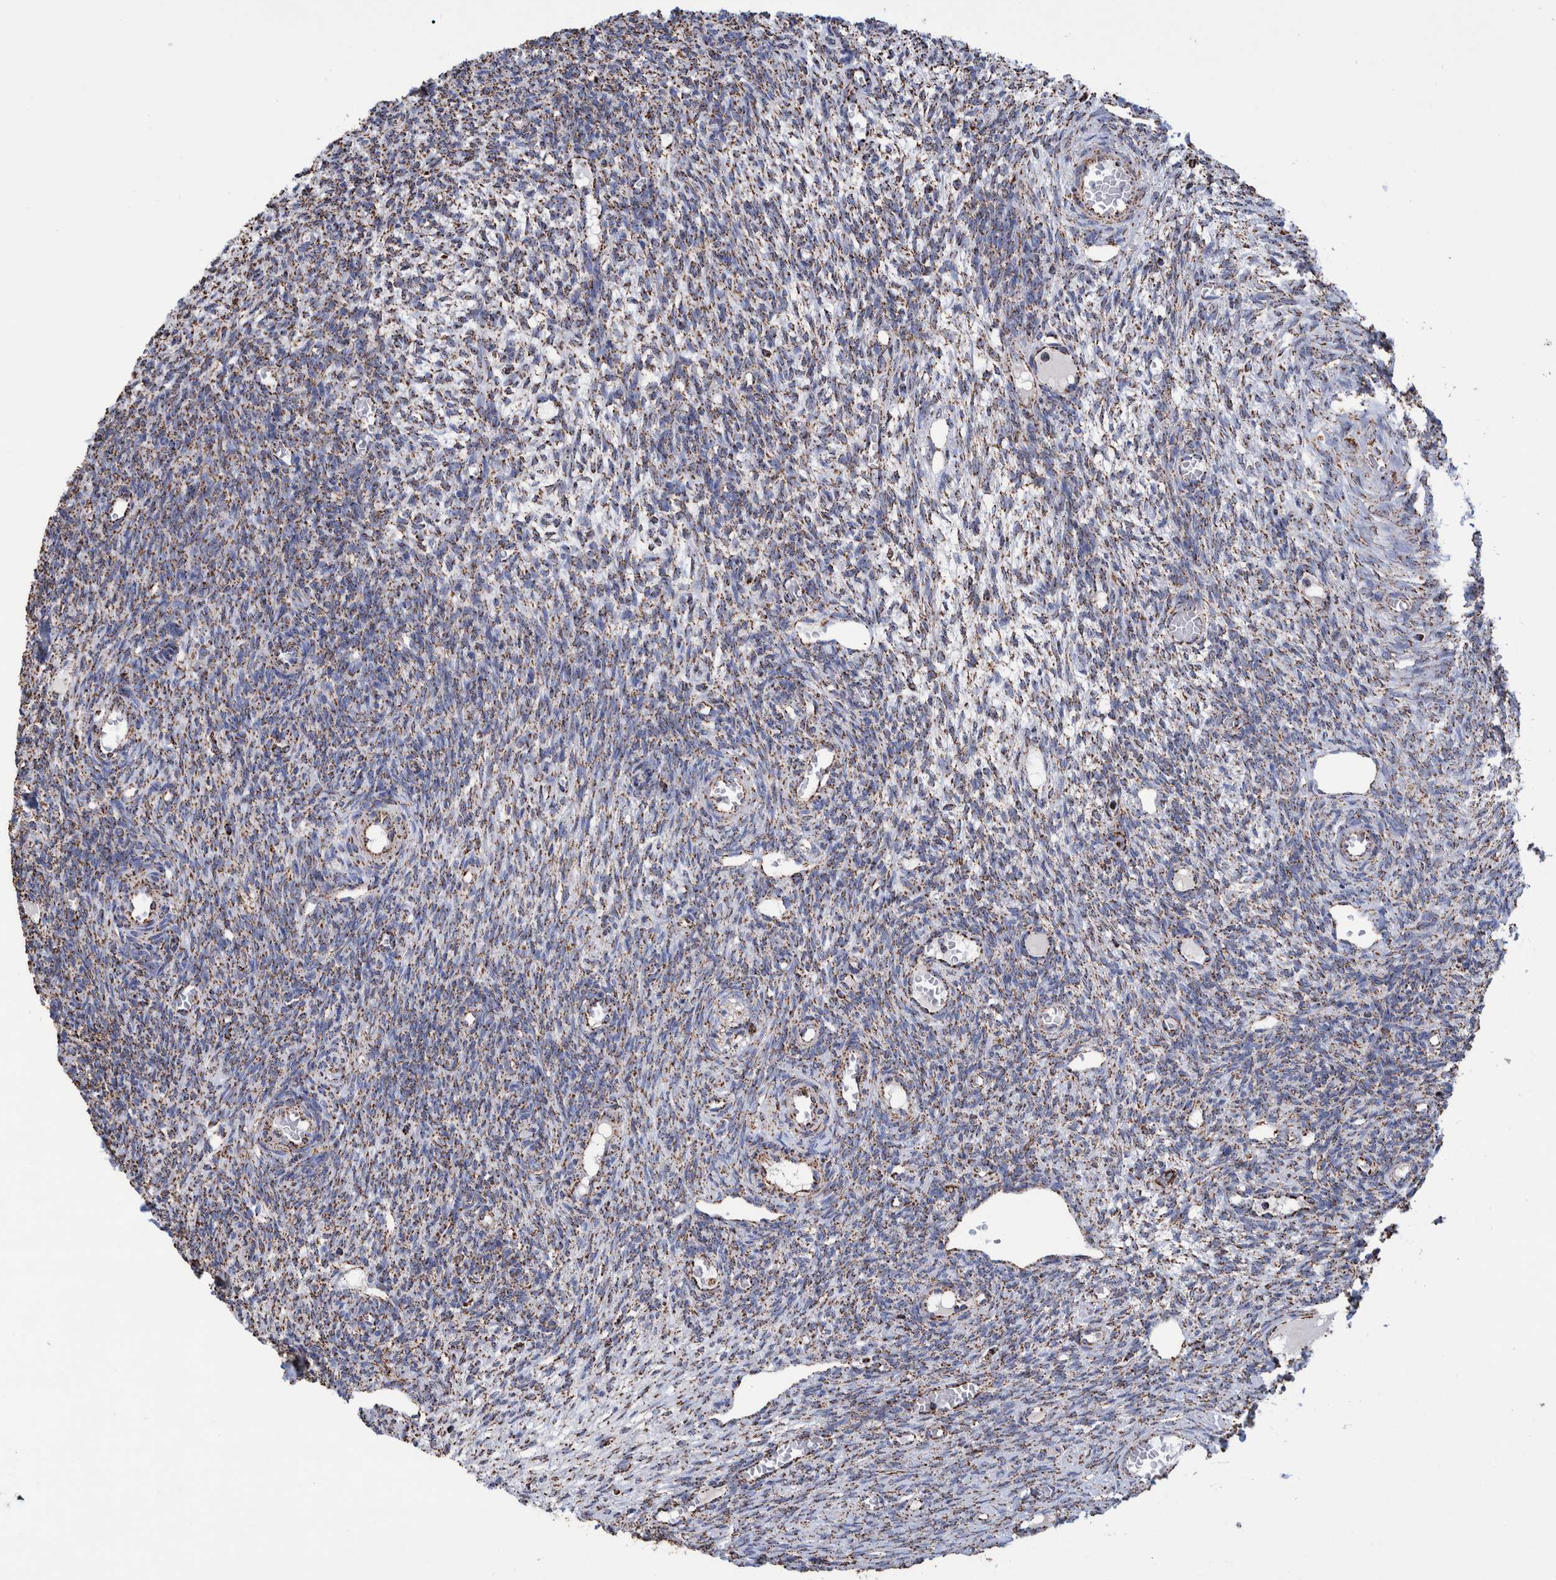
{"staining": {"intensity": "moderate", "quantity": ">75%", "location": "cytoplasmic/membranous"}, "tissue": "ovary", "cell_type": "Ovarian stroma cells", "image_type": "normal", "snomed": [{"axis": "morphology", "description": "Normal tissue, NOS"}, {"axis": "topography", "description": "Ovary"}], "caption": "Immunohistochemical staining of benign human ovary demonstrates medium levels of moderate cytoplasmic/membranous staining in about >75% of ovarian stroma cells. Ihc stains the protein in brown and the nuclei are stained blue.", "gene": "VPS26C", "patient": {"sex": "female", "age": 27}}